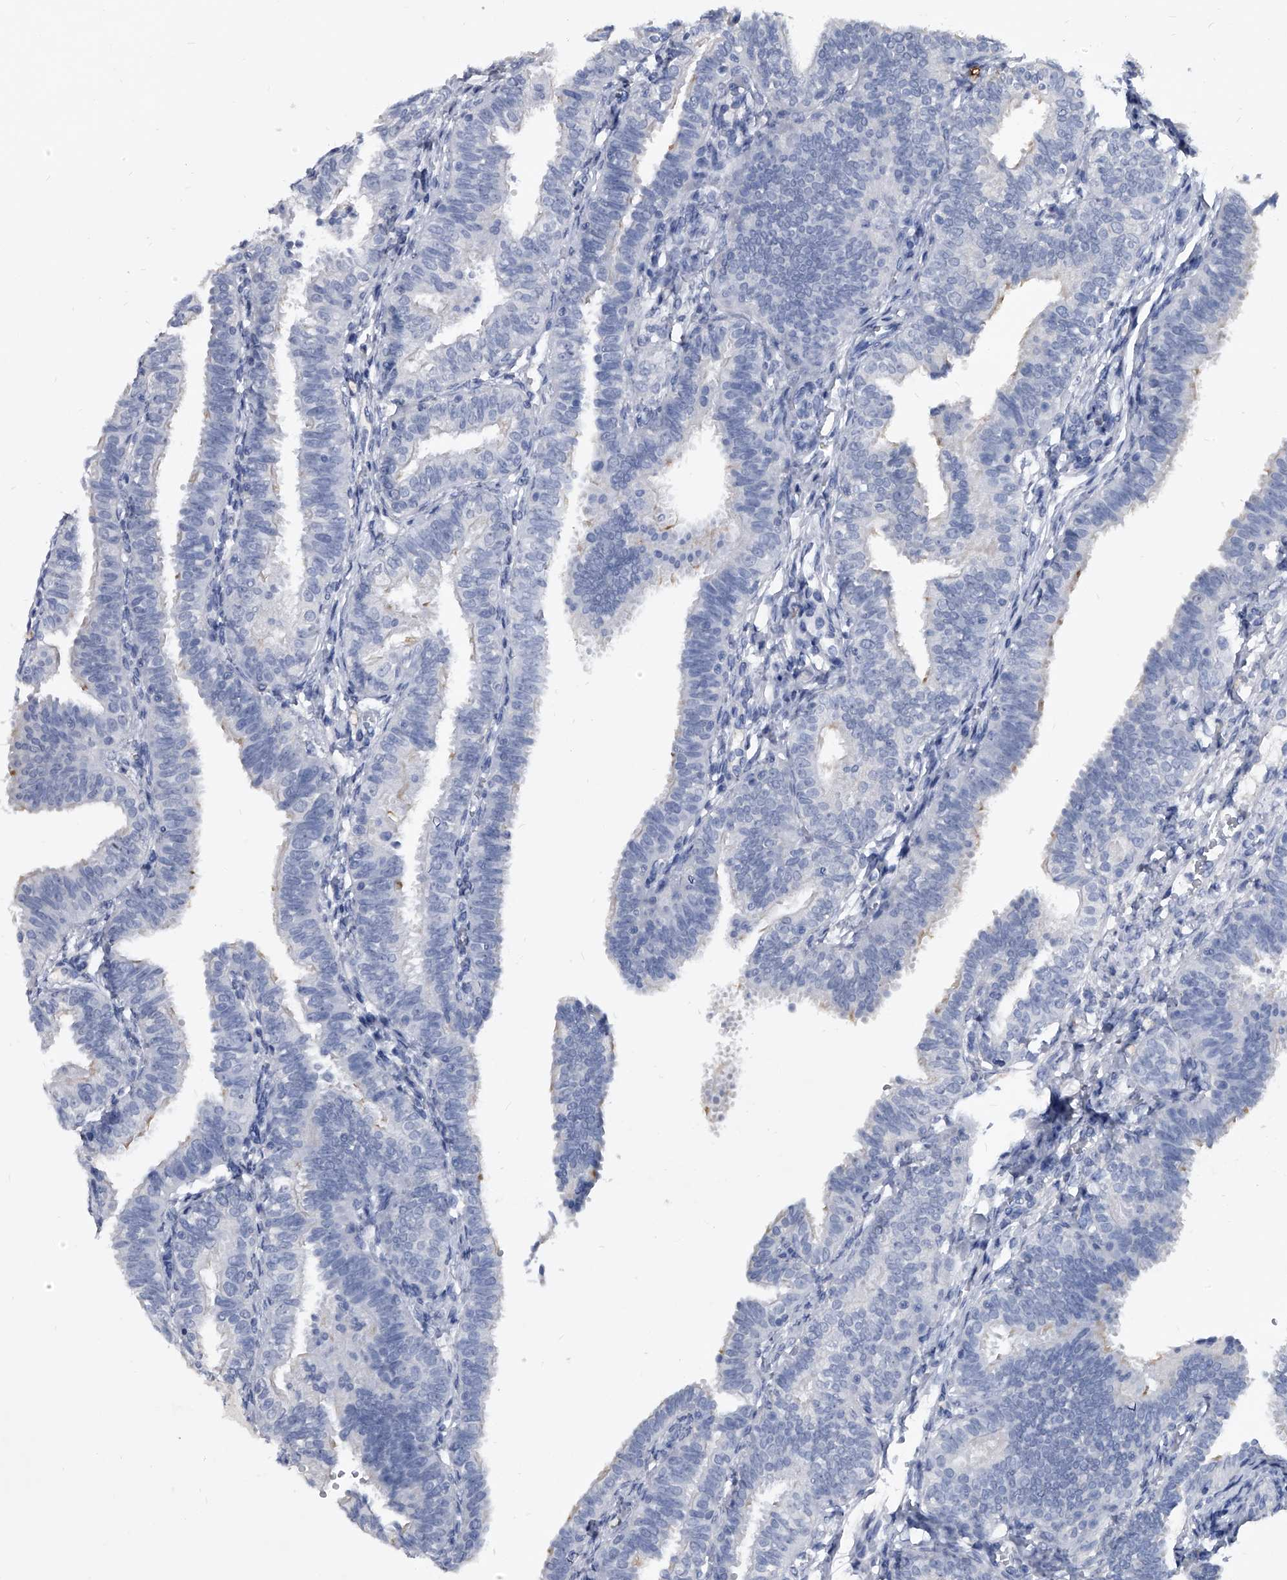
{"staining": {"intensity": "negative", "quantity": "none", "location": "none"}, "tissue": "fallopian tube", "cell_type": "Glandular cells", "image_type": "normal", "snomed": [{"axis": "morphology", "description": "Normal tissue, NOS"}, {"axis": "topography", "description": "Fallopian tube"}], "caption": "Histopathology image shows no protein positivity in glandular cells of normal fallopian tube.", "gene": "BCAS1", "patient": {"sex": "female", "age": 35}}